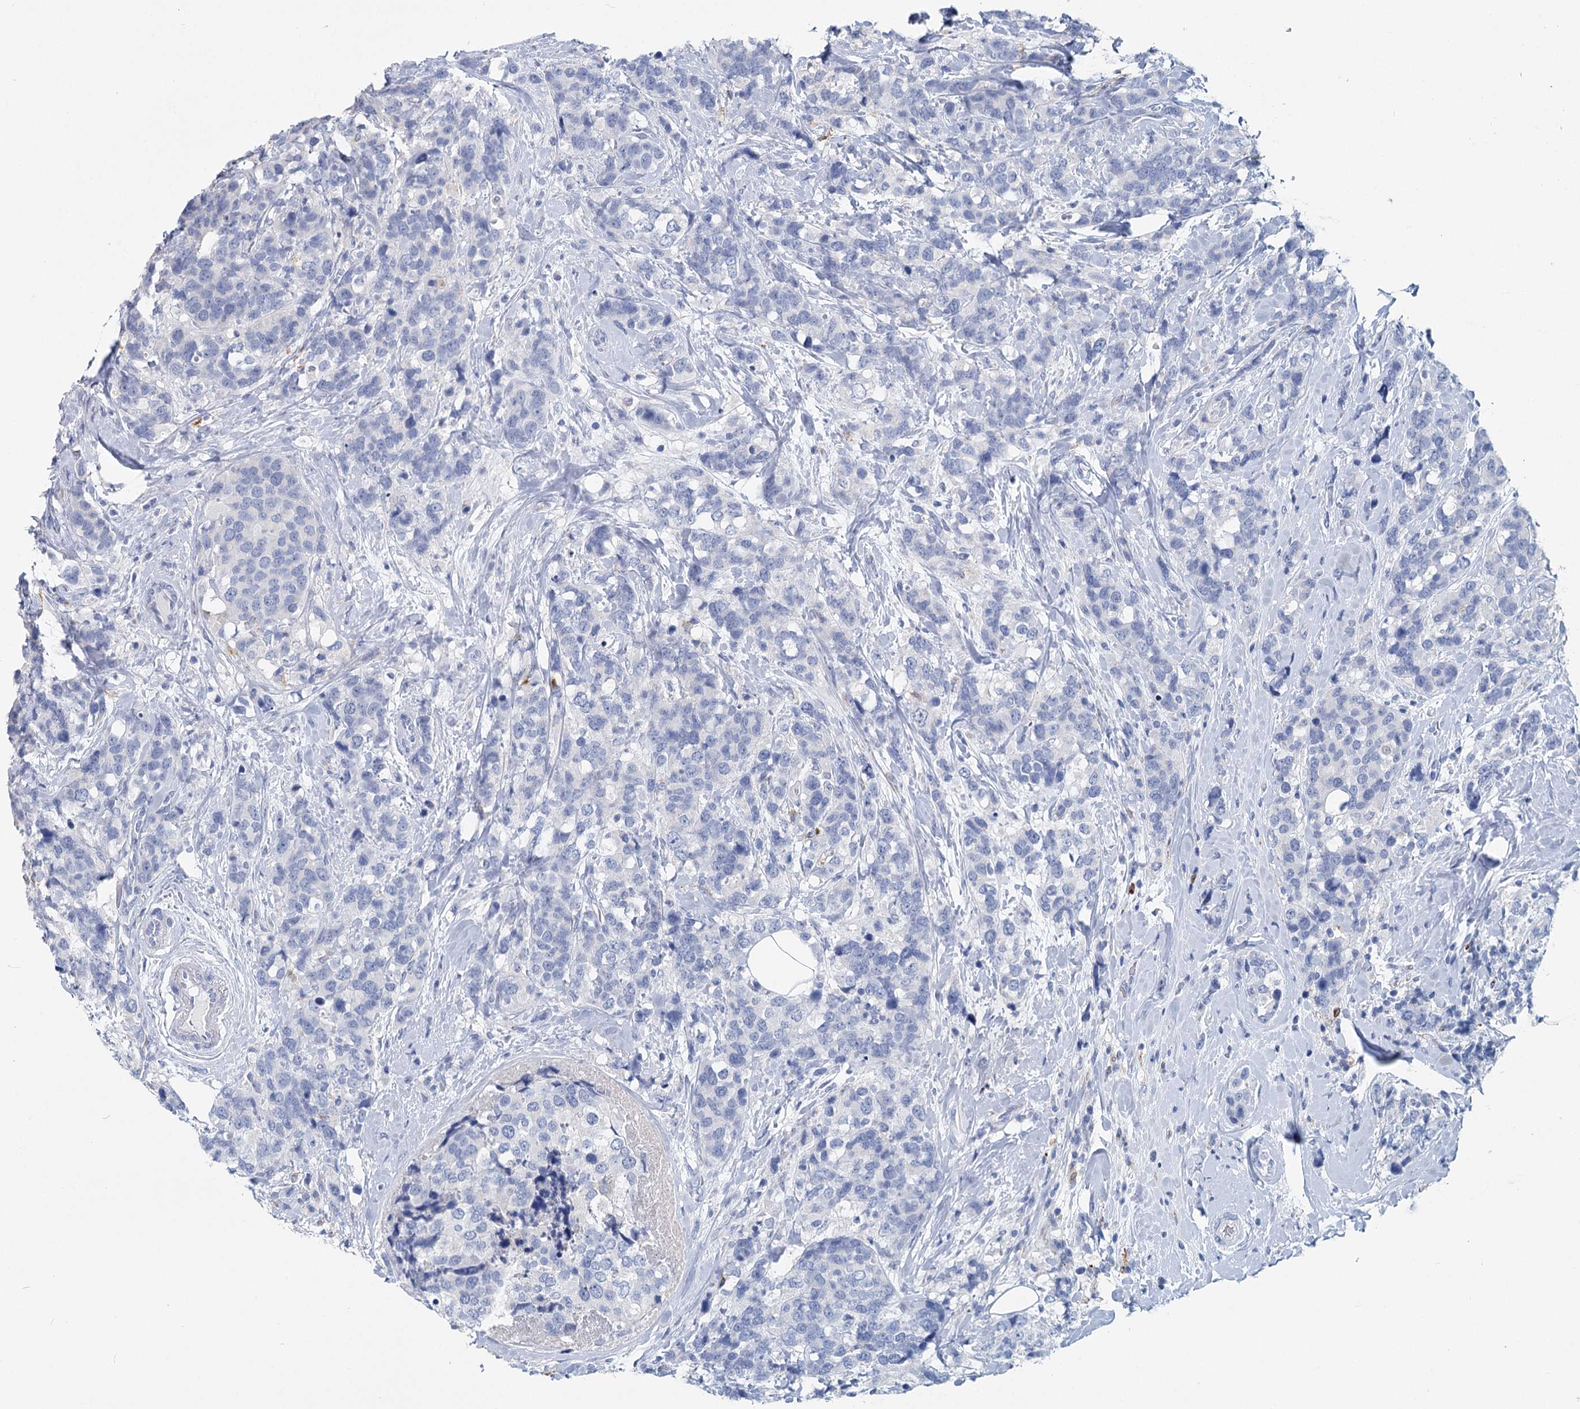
{"staining": {"intensity": "negative", "quantity": "none", "location": "none"}, "tissue": "breast cancer", "cell_type": "Tumor cells", "image_type": "cancer", "snomed": [{"axis": "morphology", "description": "Lobular carcinoma"}, {"axis": "topography", "description": "Breast"}], "caption": "Tumor cells show no significant staining in lobular carcinoma (breast).", "gene": "METTL7B", "patient": {"sex": "female", "age": 59}}